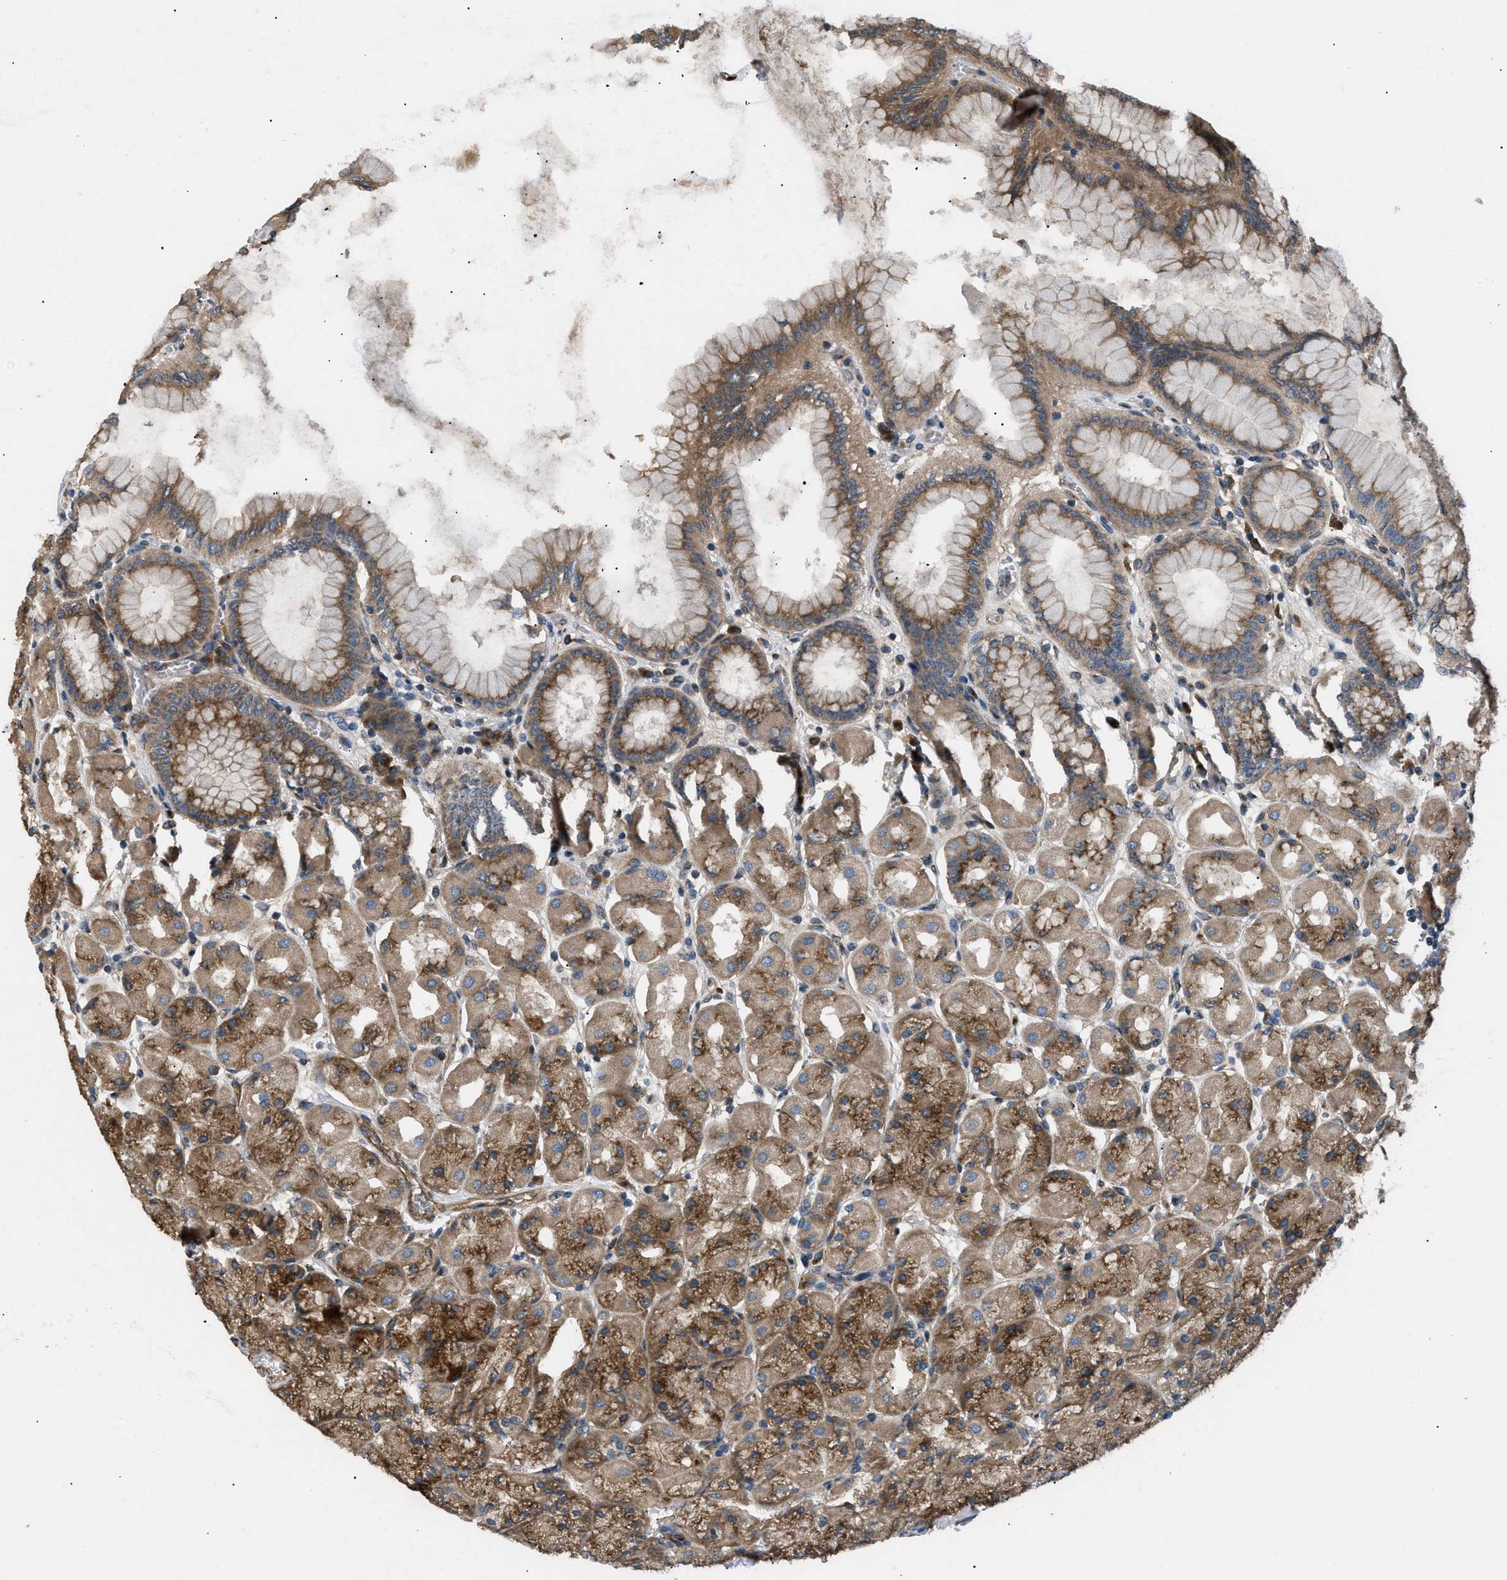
{"staining": {"intensity": "strong", "quantity": ">75%", "location": "cytoplasmic/membranous"}, "tissue": "stomach", "cell_type": "Glandular cells", "image_type": "normal", "snomed": [{"axis": "morphology", "description": "Normal tissue, NOS"}, {"axis": "topography", "description": "Stomach, upper"}], "caption": "IHC staining of benign stomach, which demonstrates high levels of strong cytoplasmic/membranous positivity in about >75% of glandular cells indicating strong cytoplasmic/membranous protein positivity. The staining was performed using DAB (3,3'-diaminobenzidine) (brown) for protein detection and nuclei were counterstained in hematoxylin (blue).", "gene": "LYSMD3", "patient": {"sex": "female", "age": 56}}